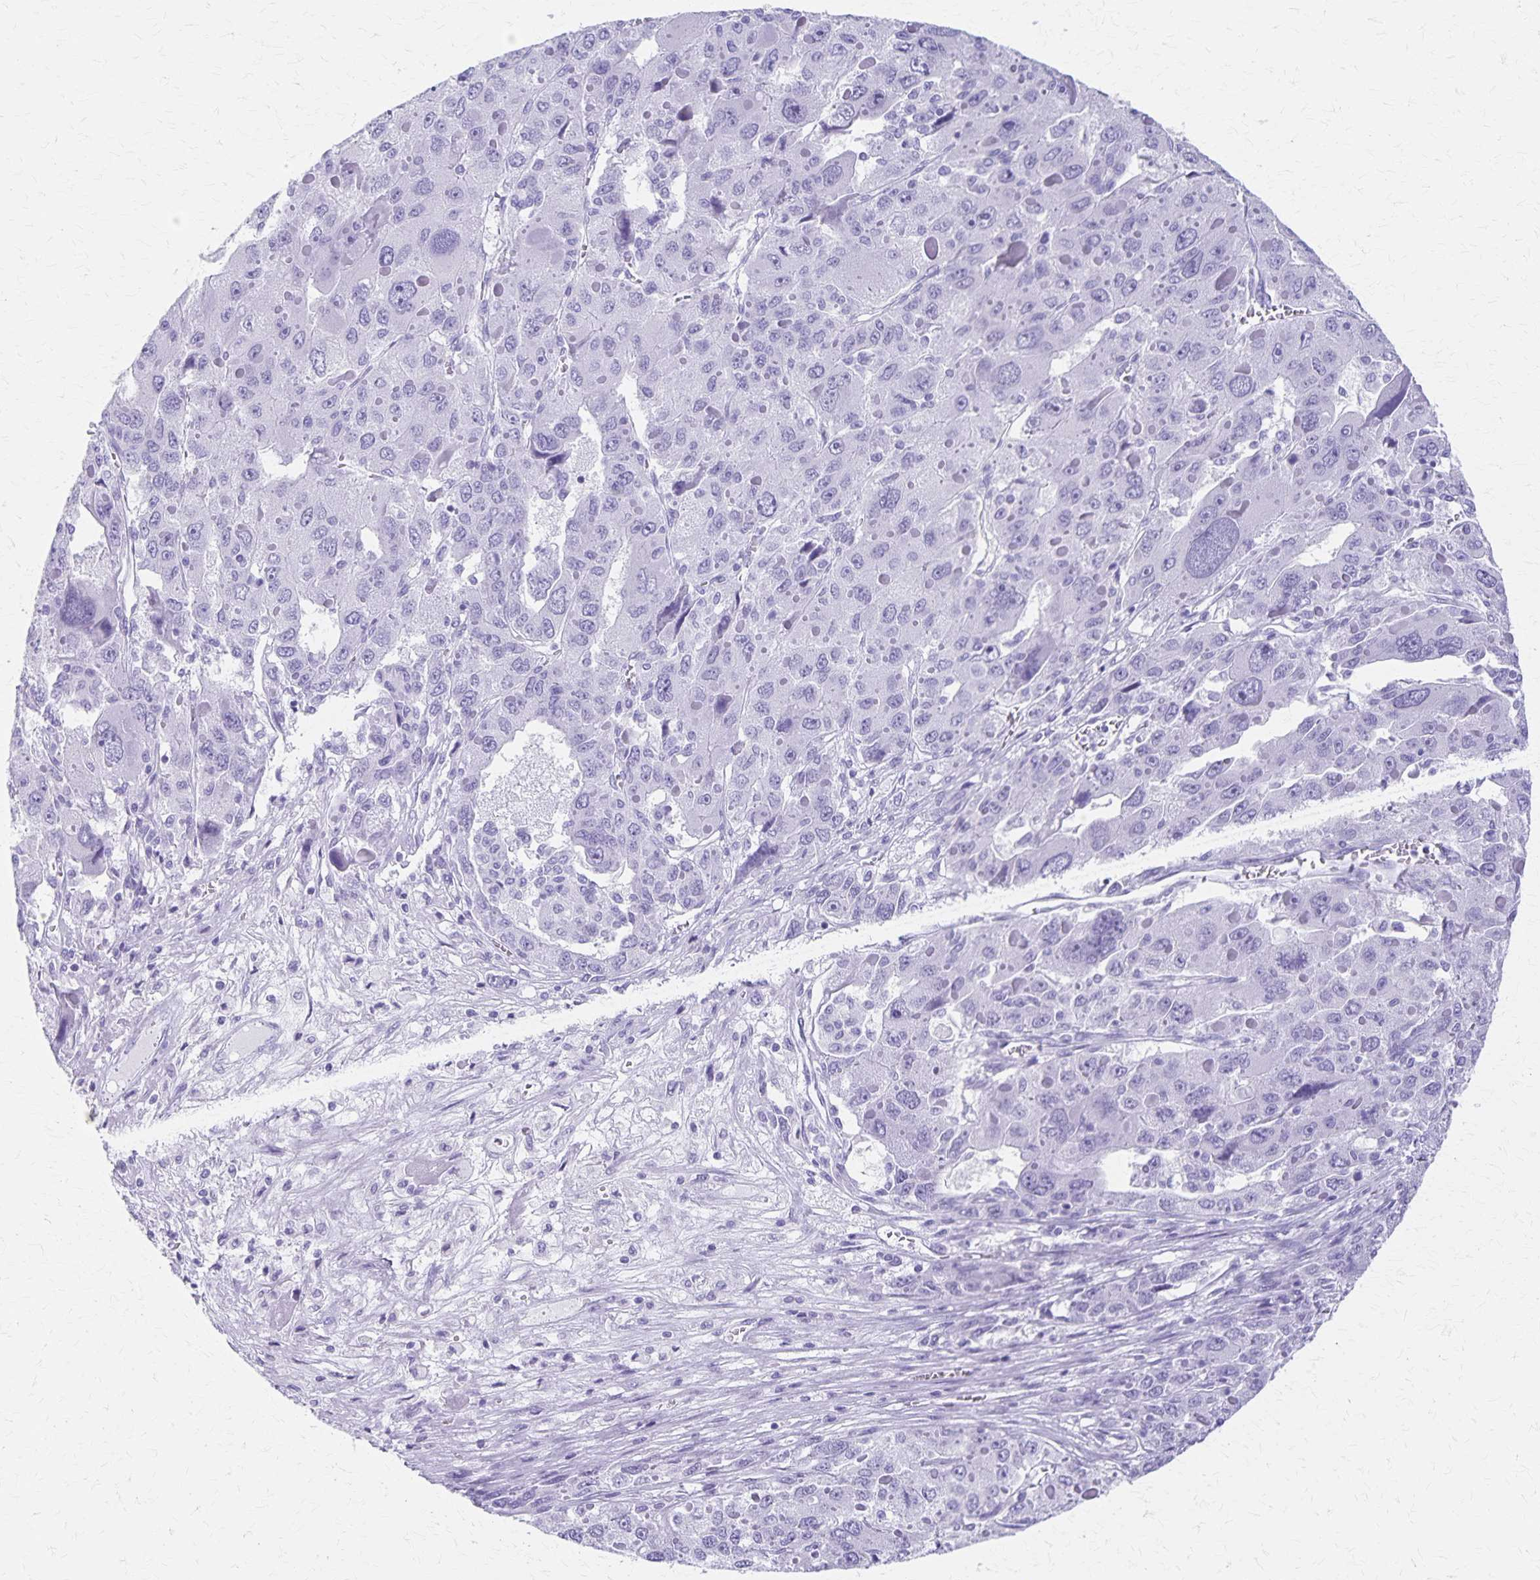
{"staining": {"intensity": "negative", "quantity": "none", "location": "none"}, "tissue": "liver cancer", "cell_type": "Tumor cells", "image_type": "cancer", "snomed": [{"axis": "morphology", "description": "Carcinoma, Hepatocellular, NOS"}, {"axis": "topography", "description": "Liver"}], "caption": "Immunohistochemical staining of liver cancer exhibits no significant staining in tumor cells.", "gene": "DEFA5", "patient": {"sex": "female", "age": 41}}